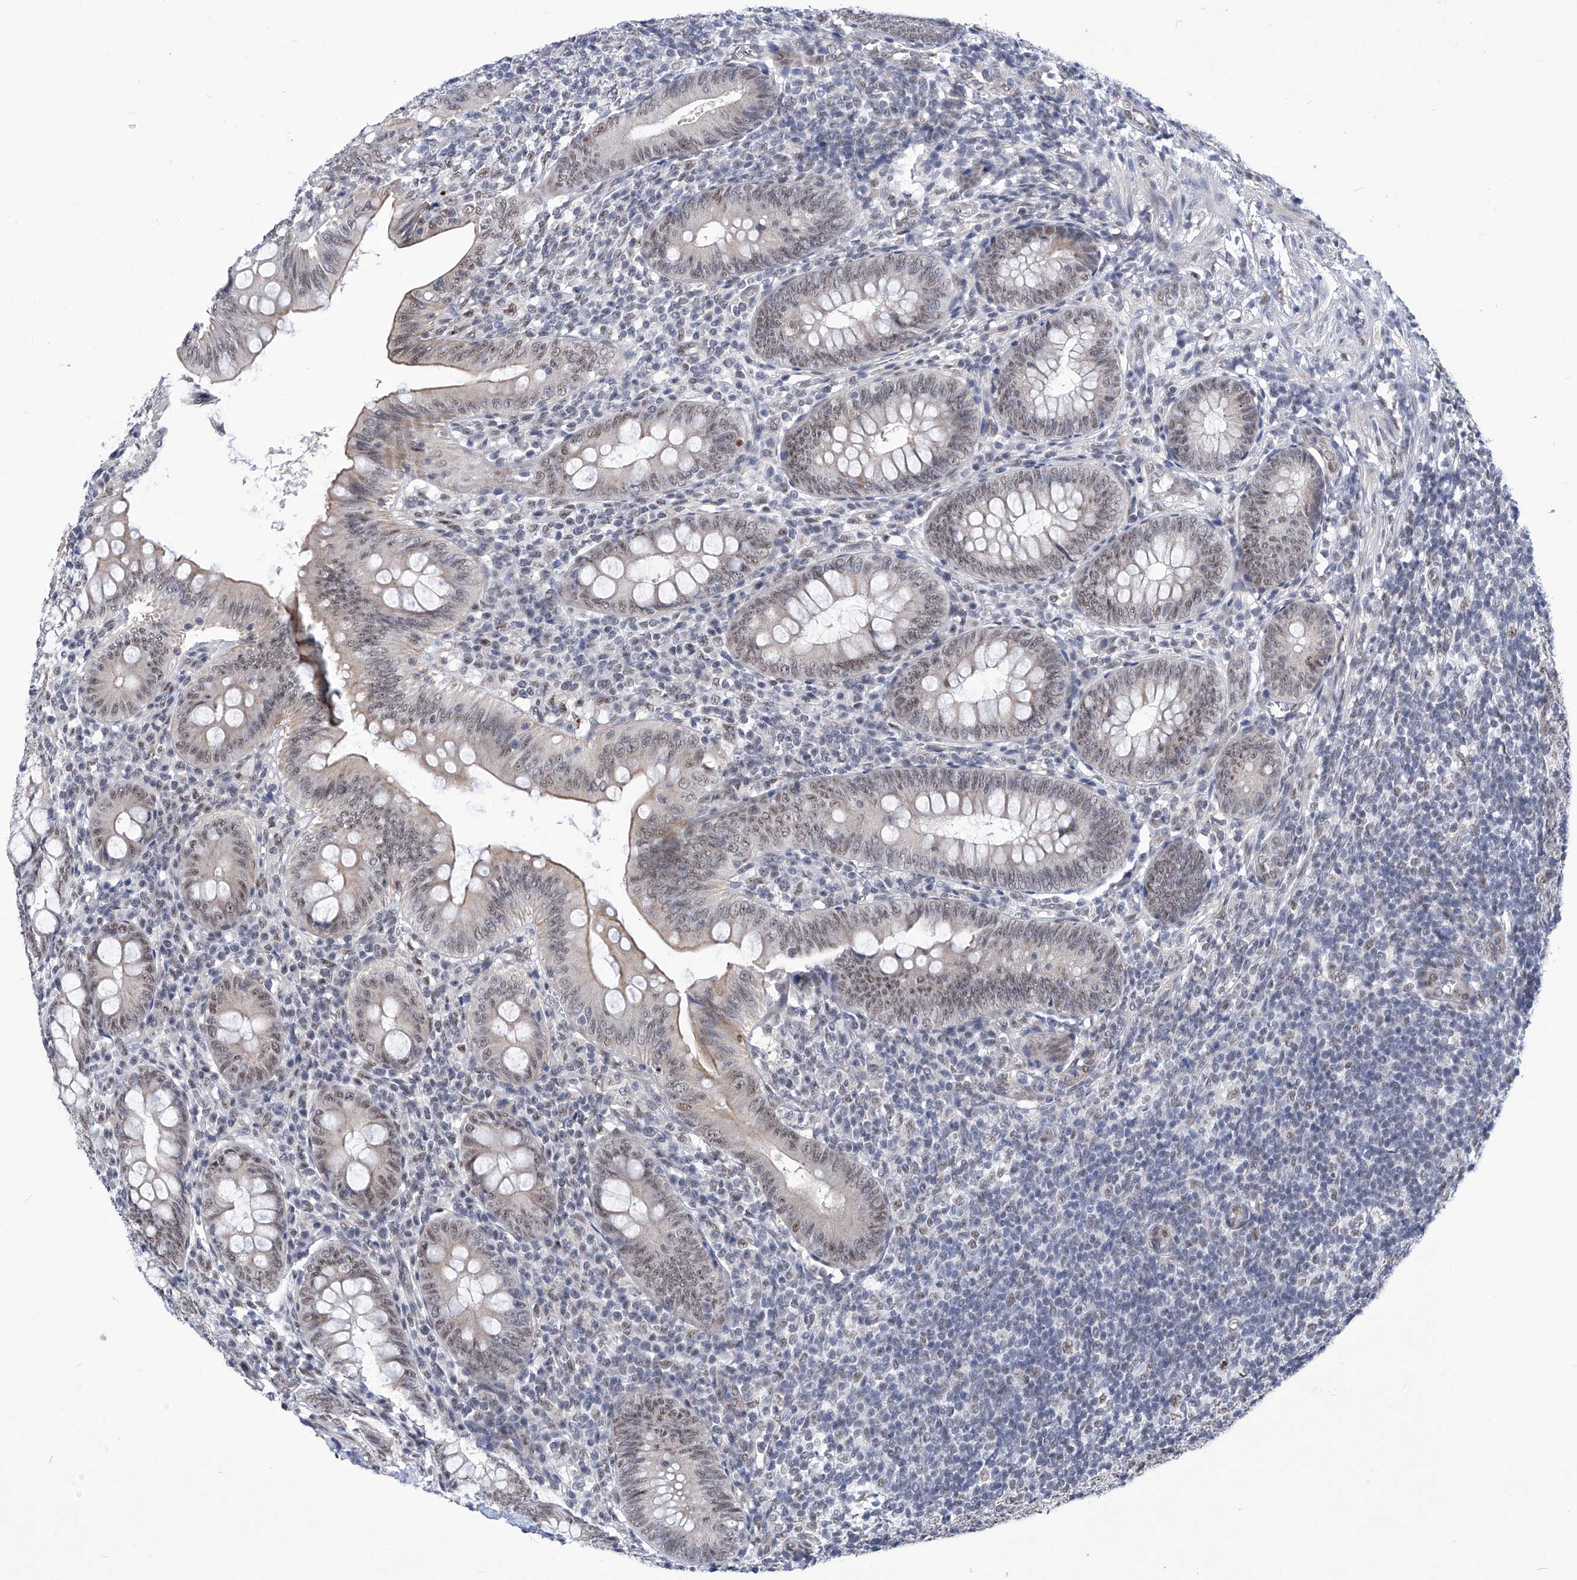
{"staining": {"intensity": "moderate", "quantity": ">75%", "location": "cytoplasmic/membranous,nuclear"}, "tissue": "appendix", "cell_type": "Glandular cells", "image_type": "normal", "snomed": [{"axis": "morphology", "description": "Normal tissue, NOS"}, {"axis": "topography", "description": "Appendix"}], "caption": "Unremarkable appendix shows moderate cytoplasmic/membranous,nuclear staining in about >75% of glandular cells, visualized by immunohistochemistry.", "gene": "SART1", "patient": {"sex": "male", "age": 14}}